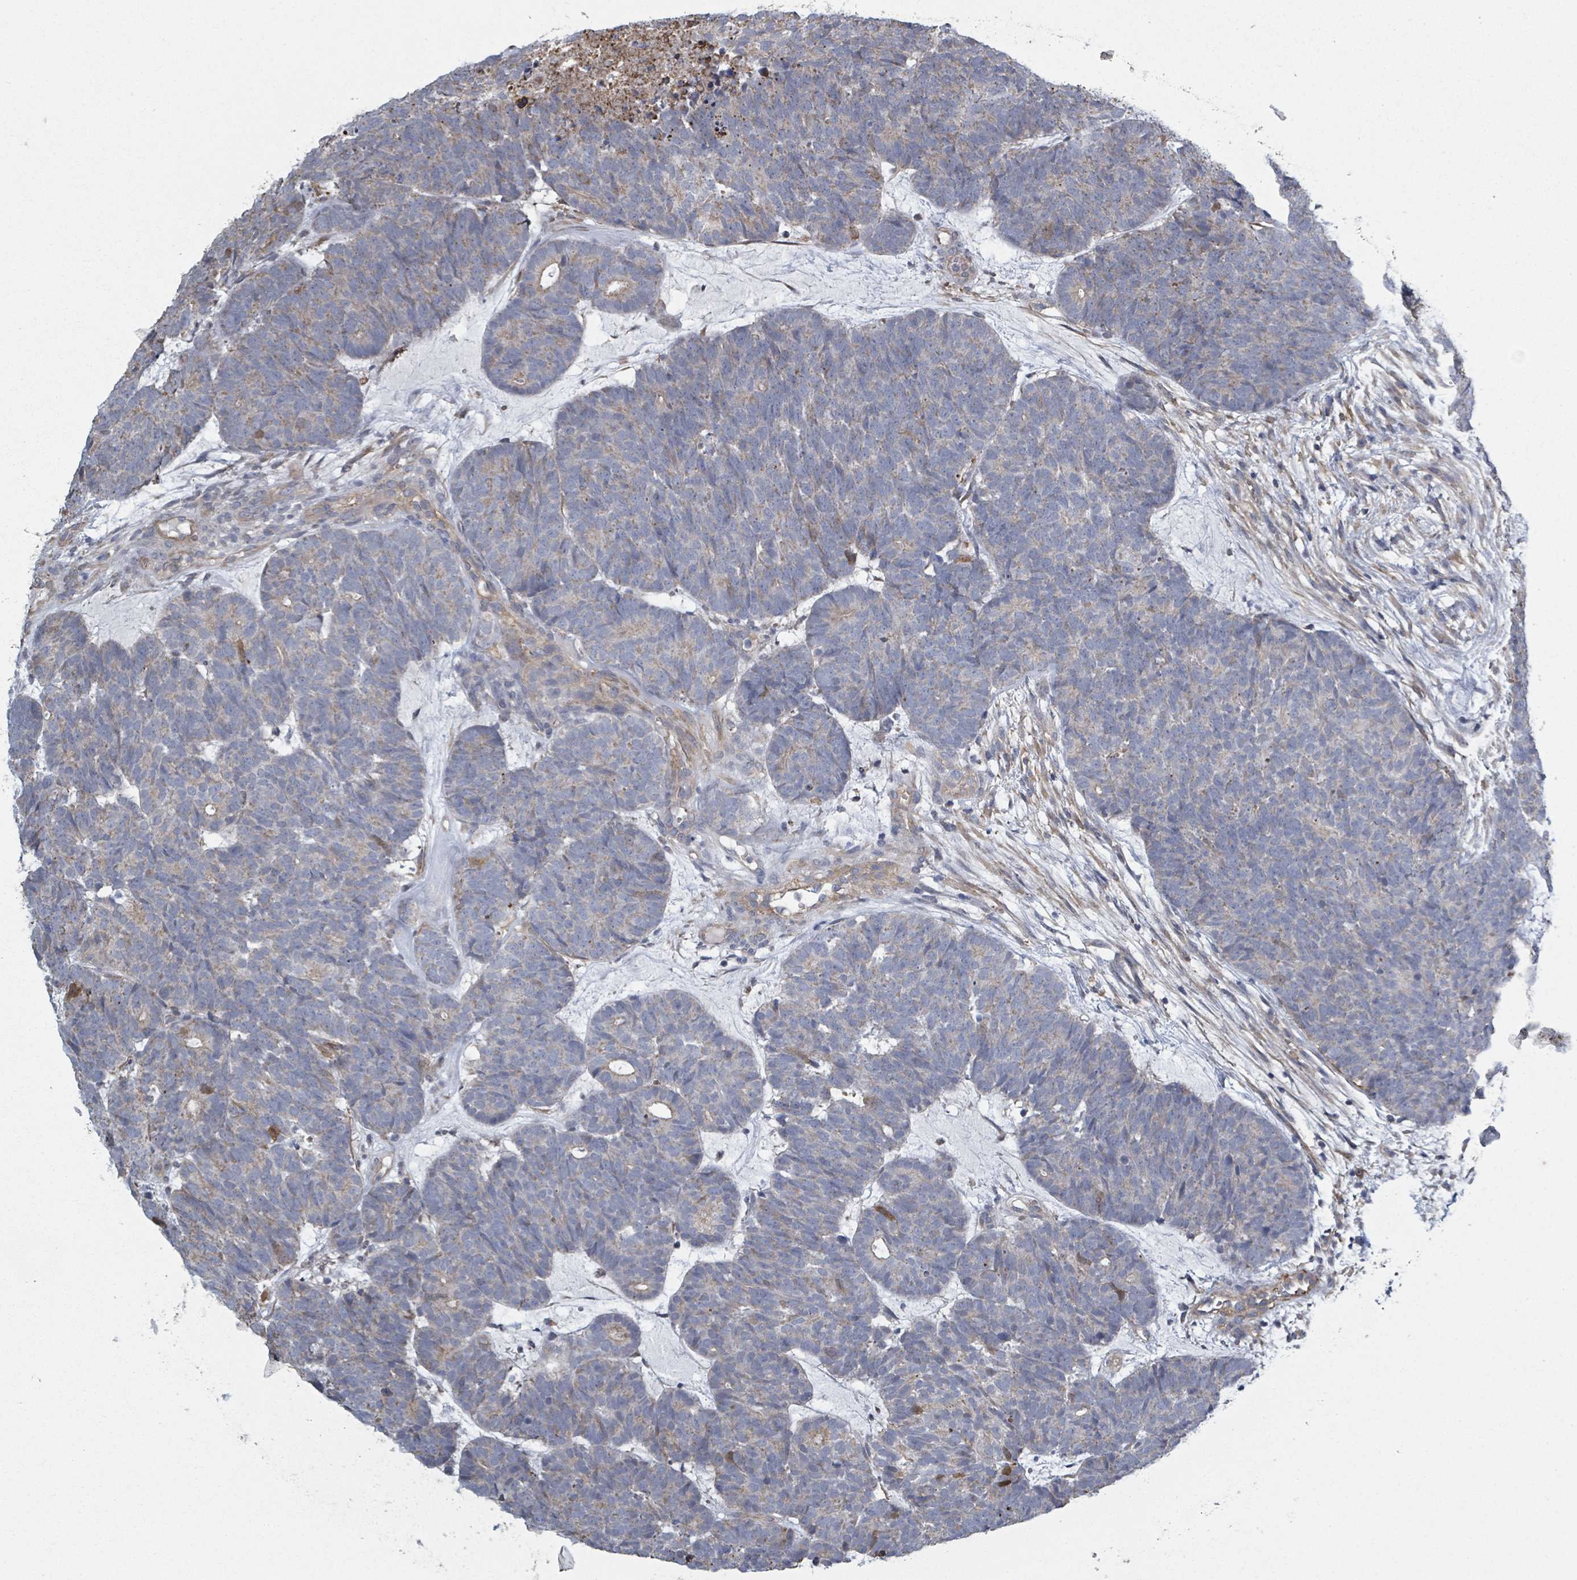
{"staining": {"intensity": "weak", "quantity": "<25%", "location": "cytoplasmic/membranous"}, "tissue": "head and neck cancer", "cell_type": "Tumor cells", "image_type": "cancer", "snomed": [{"axis": "morphology", "description": "Adenocarcinoma, NOS"}, {"axis": "topography", "description": "Head-Neck"}], "caption": "An immunohistochemistry histopathology image of head and neck adenocarcinoma is shown. There is no staining in tumor cells of head and neck adenocarcinoma.", "gene": "ADCK1", "patient": {"sex": "female", "age": 81}}